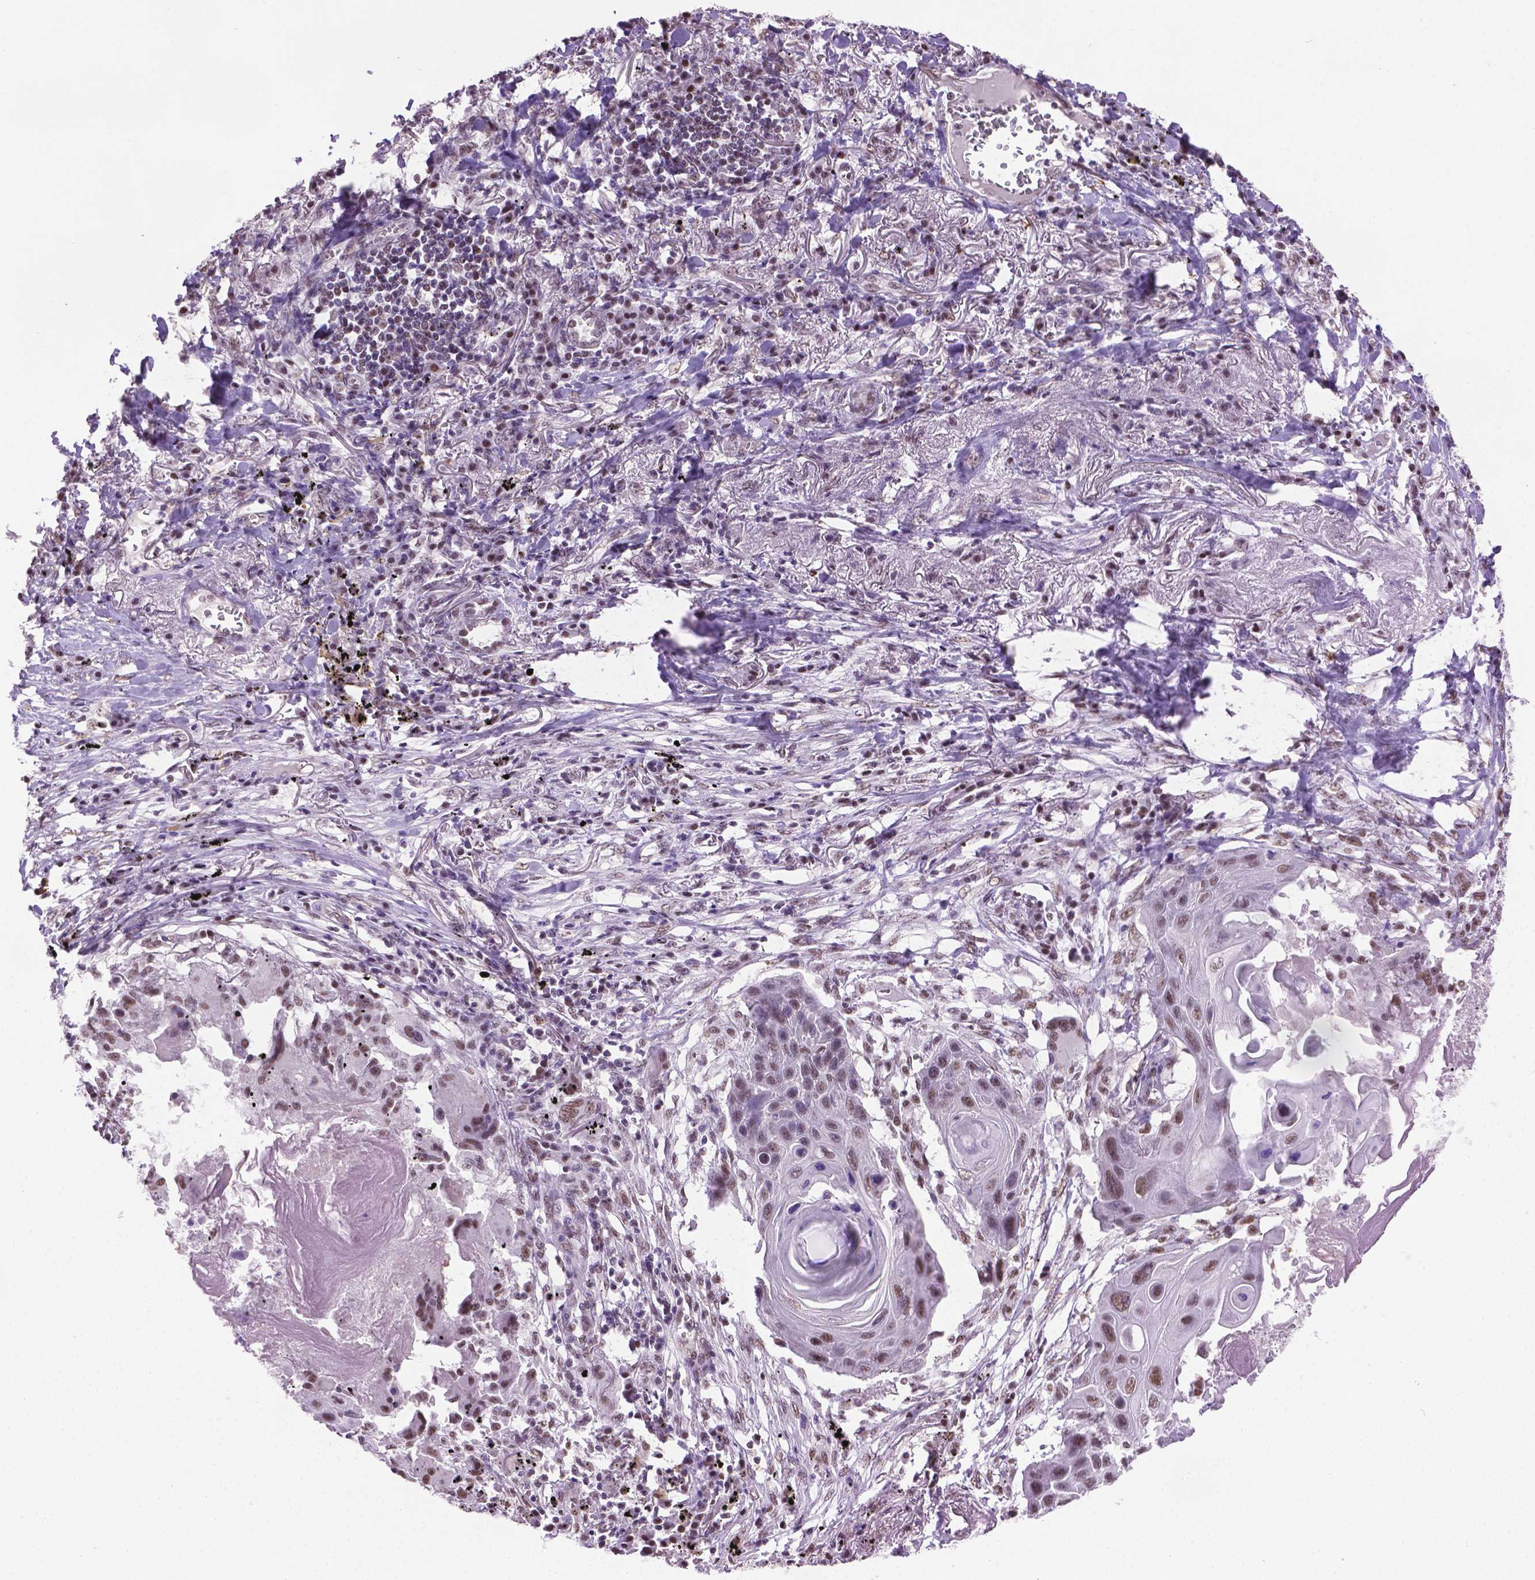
{"staining": {"intensity": "moderate", "quantity": "25%-75%", "location": "nuclear"}, "tissue": "lung cancer", "cell_type": "Tumor cells", "image_type": "cancer", "snomed": [{"axis": "morphology", "description": "Squamous cell carcinoma, NOS"}, {"axis": "topography", "description": "Lung"}], "caption": "Lung cancer was stained to show a protein in brown. There is medium levels of moderate nuclear staining in about 25%-75% of tumor cells.", "gene": "ABI2", "patient": {"sex": "male", "age": 78}}